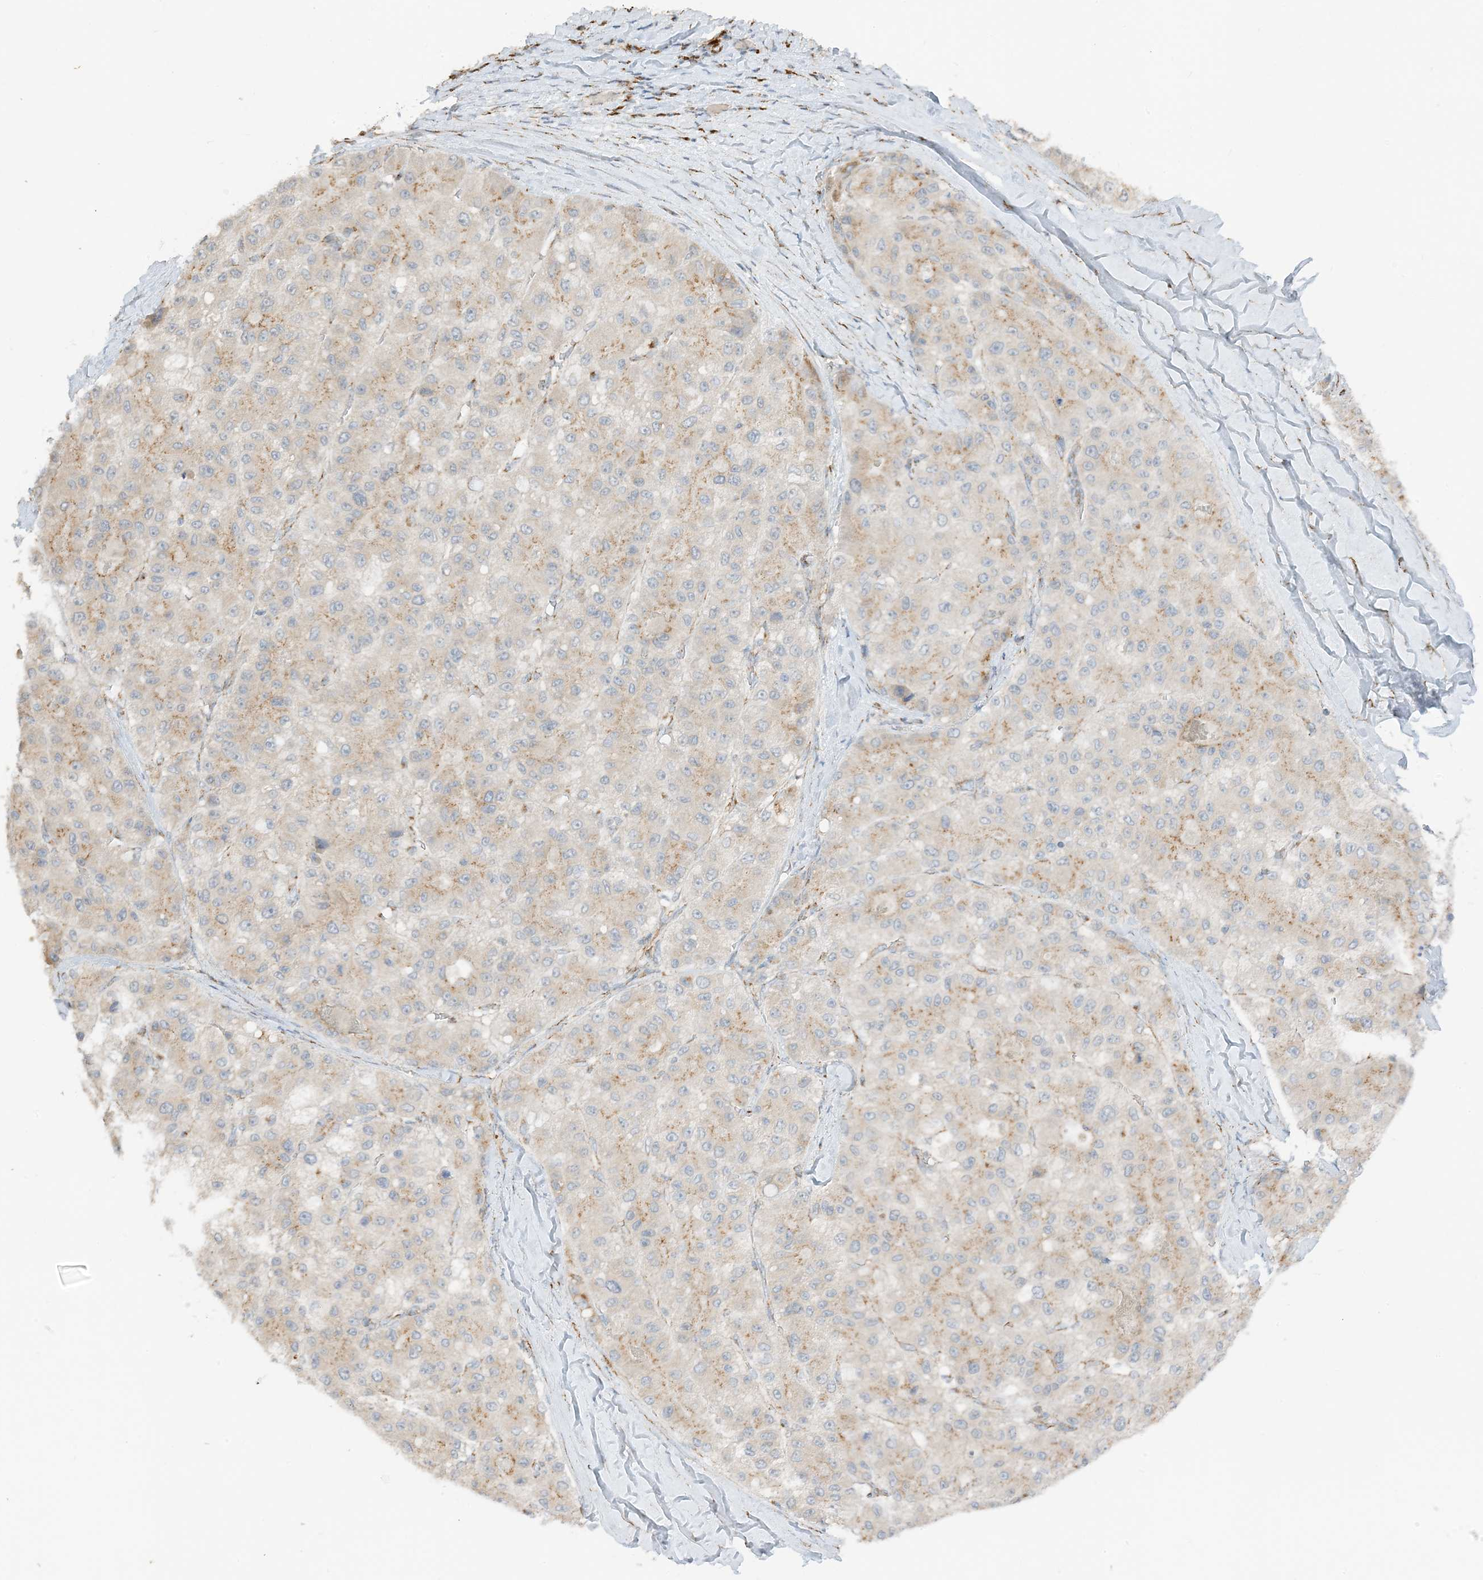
{"staining": {"intensity": "weak", "quantity": "25%-75%", "location": "cytoplasmic/membranous"}, "tissue": "liver cancer", "cell_type": "Tumor cells", "image_type": "cancer", "snomed": [{"axis": "morphology", "description": "Carcinoma, Hepatocellular, NOS"}, {"axis": "topography", "description": "Liver"}], "caption": "DAB immunohistochemical staining of human liver hepatocellular carcinoma shows weak cytoplasmic/membranous protein expression in about 25%-75% of tumor cells.", "gene": "SLC25A12", "patient": {"sex": "male", "age": 80}}